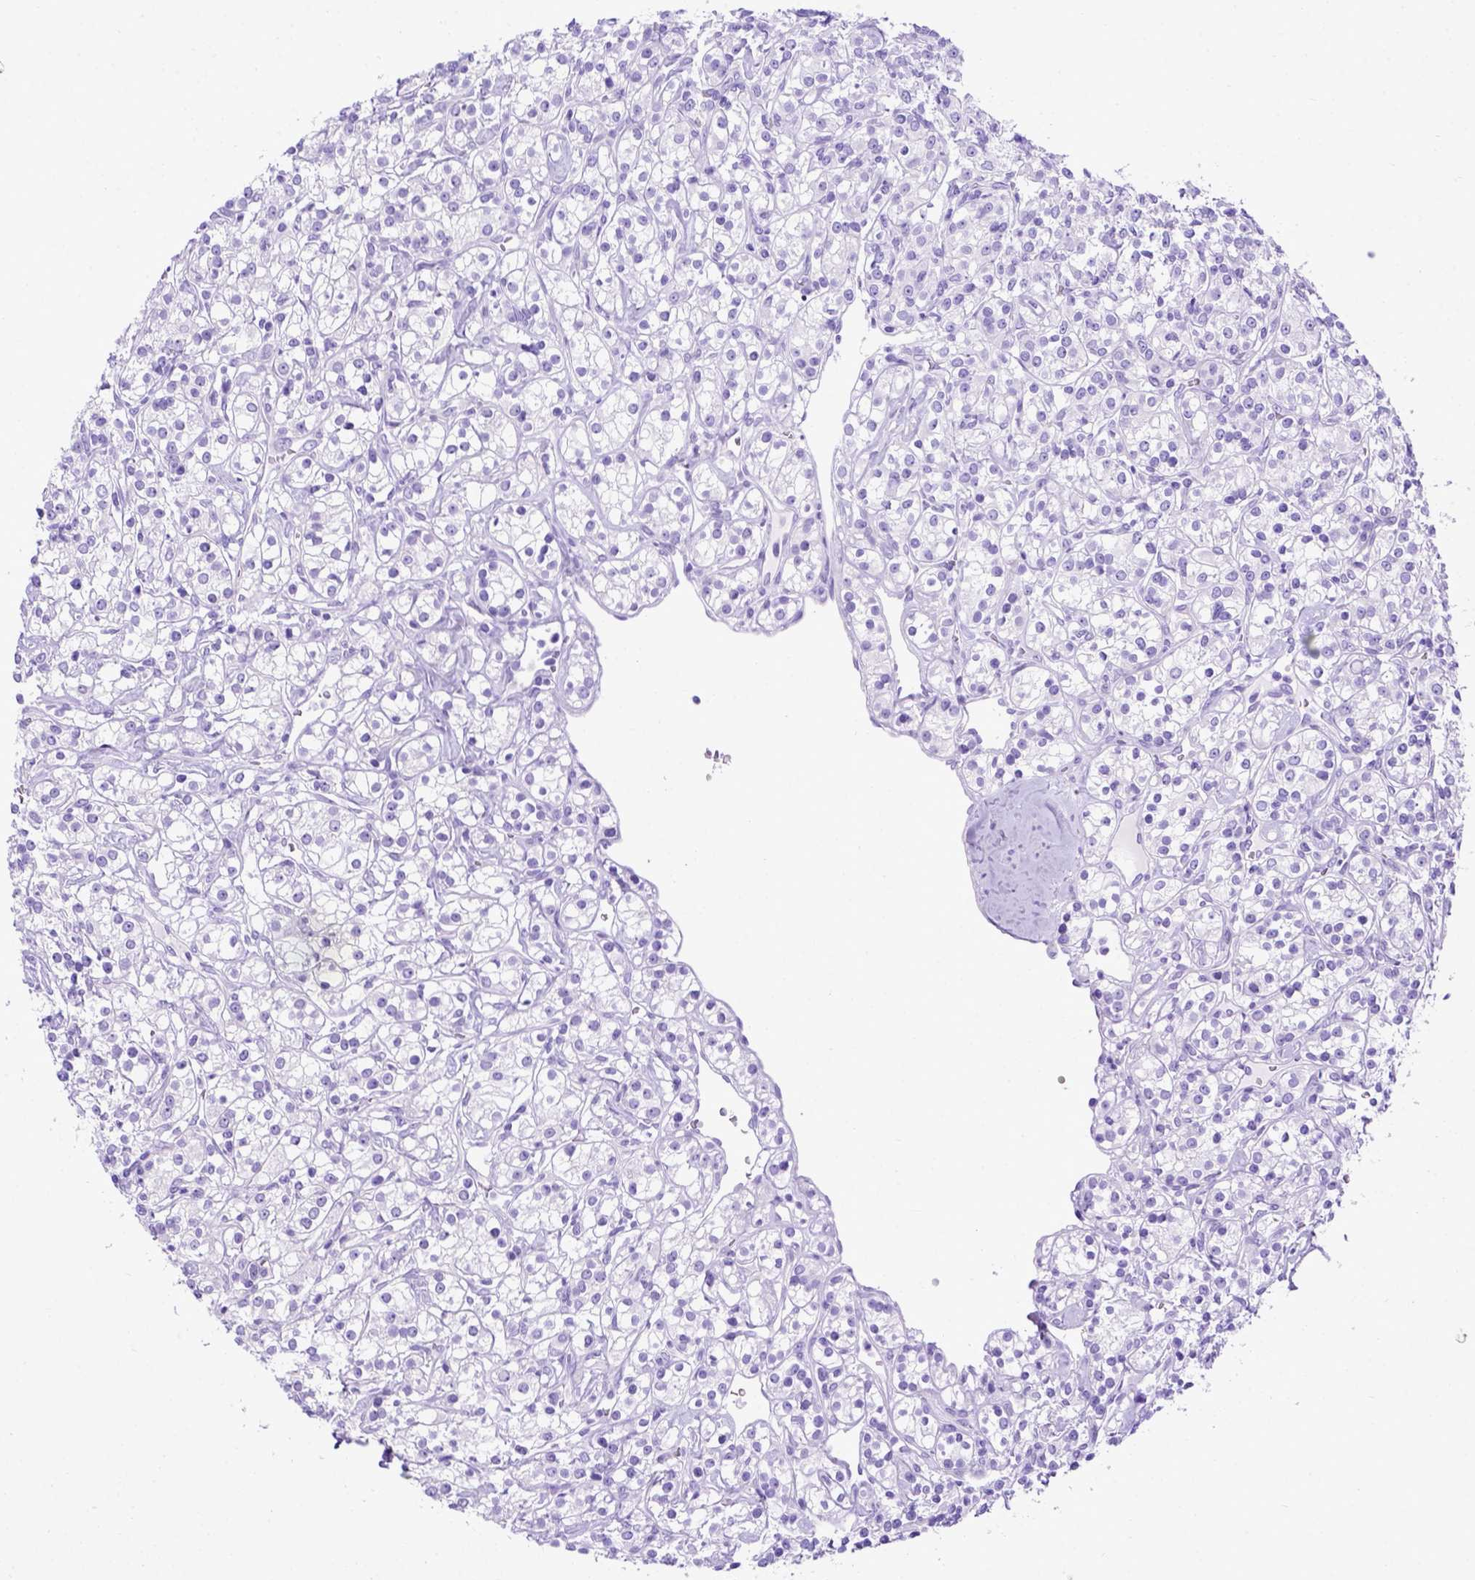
{"staining": {"intensity": "negative", "quantity": "none", "location": "none"}, "tissue": "renal cancer", "cell_type": "Tumor cells", "image_type": "cancer", "snomed": [{"axis": "morphology", "description": "Adenocarcinoma, NOS"}, {"axis": "topography", "description": "Kidney"}], "caption": "Tumor cells are negative for brown protein staining in renal cancer.", "gene": "MEOX2", "patient": {"sex": "male", "age": 77}}